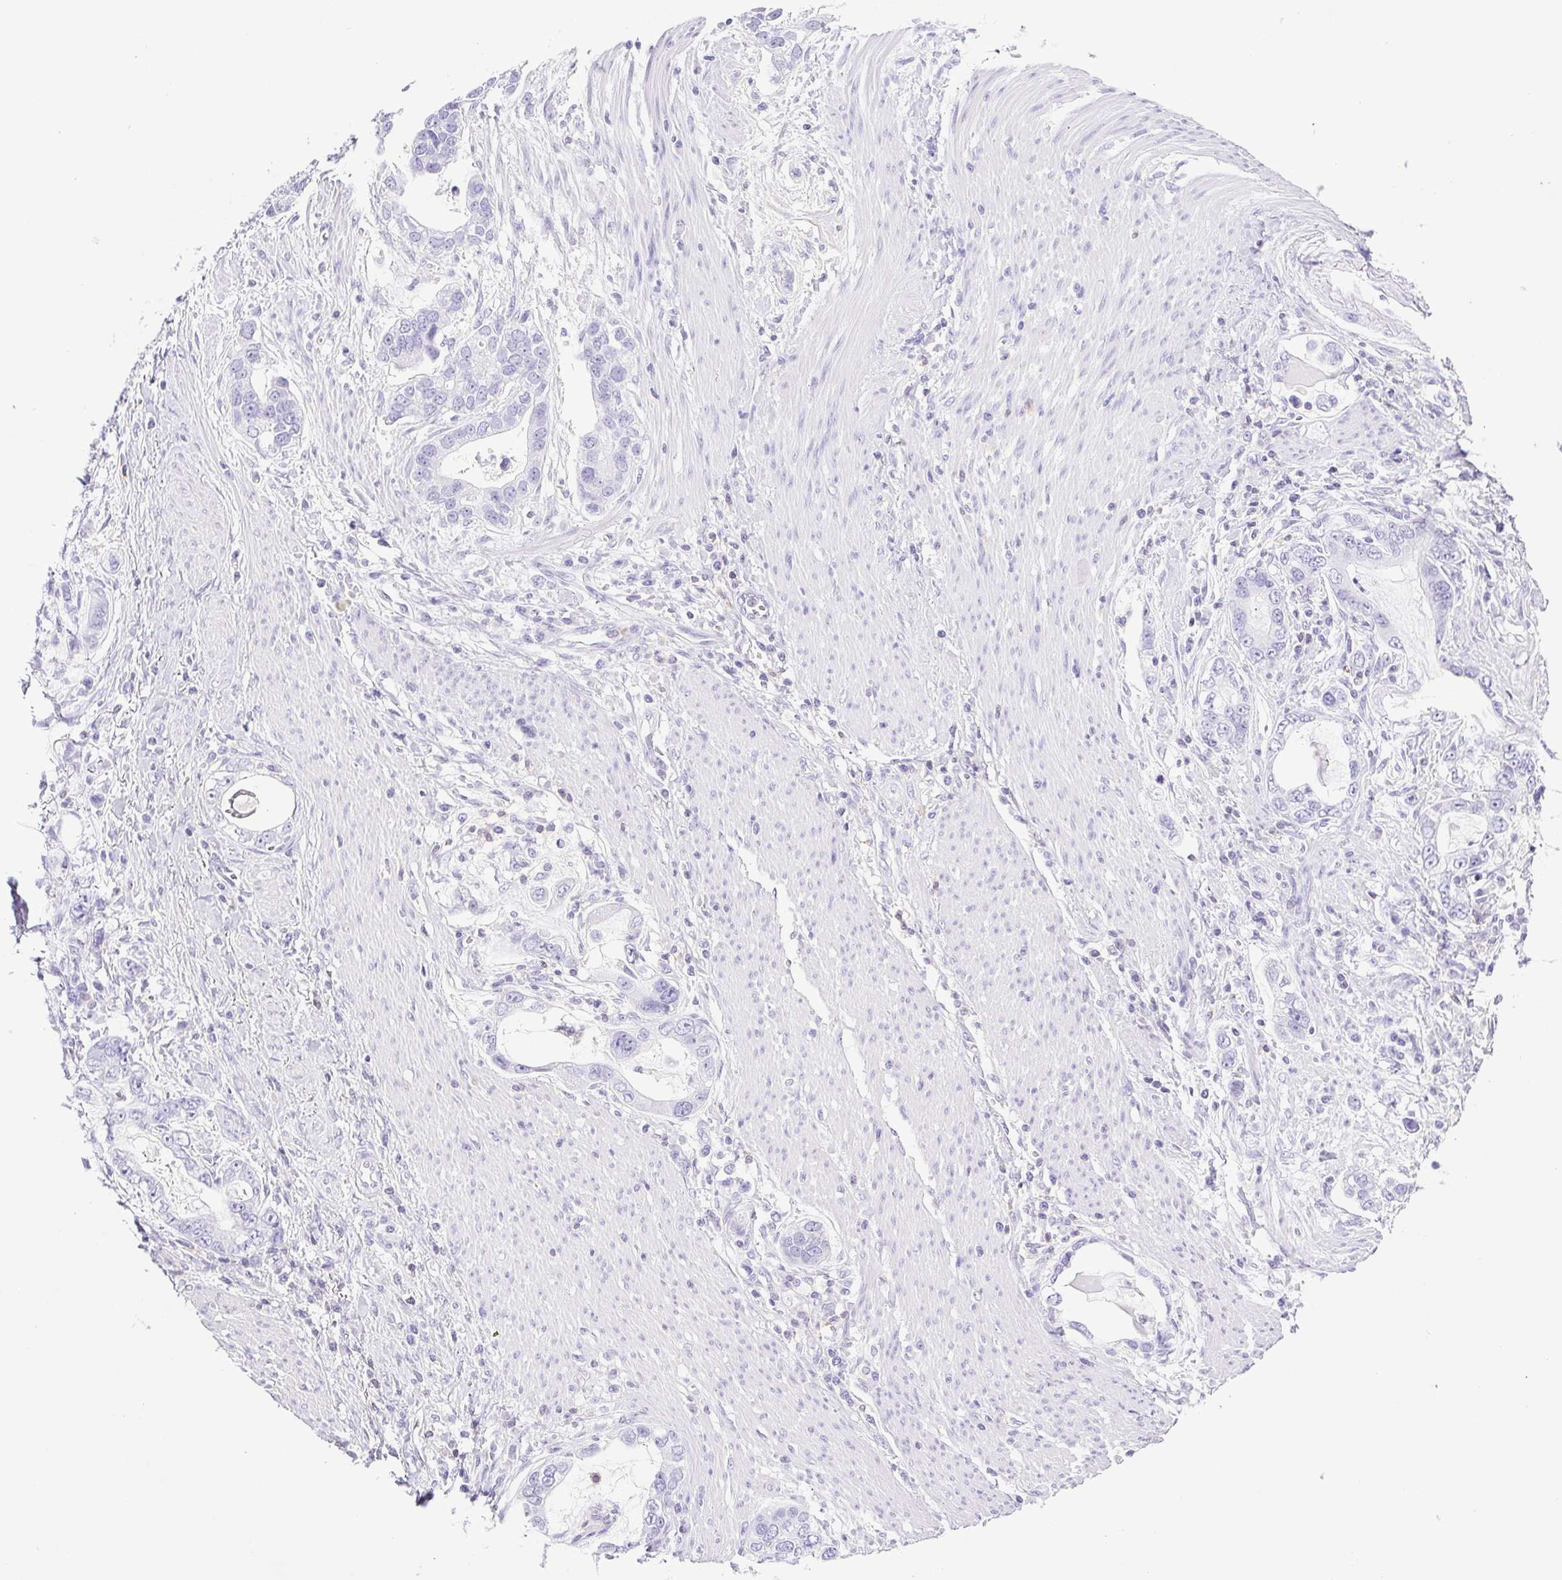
{"staining": {"intensity": "negative", "quantity": "none", "location": "none"}, "tissue": "stomach cancer", "cell_type": "Tumor cells", "image_type": "cancer", "snomed": [{"axis": "morphology", "description": "Adenocarcinoma, NOS"}, {"axis": "topography", "description": "Stomach, lower"}], "caption": "Immunohistochemical staining of human stomach cancer exhibits no significant positivity in tumor cells.", "gene": "SYNPR", "patient": {"sex": "female", "age": 93}}